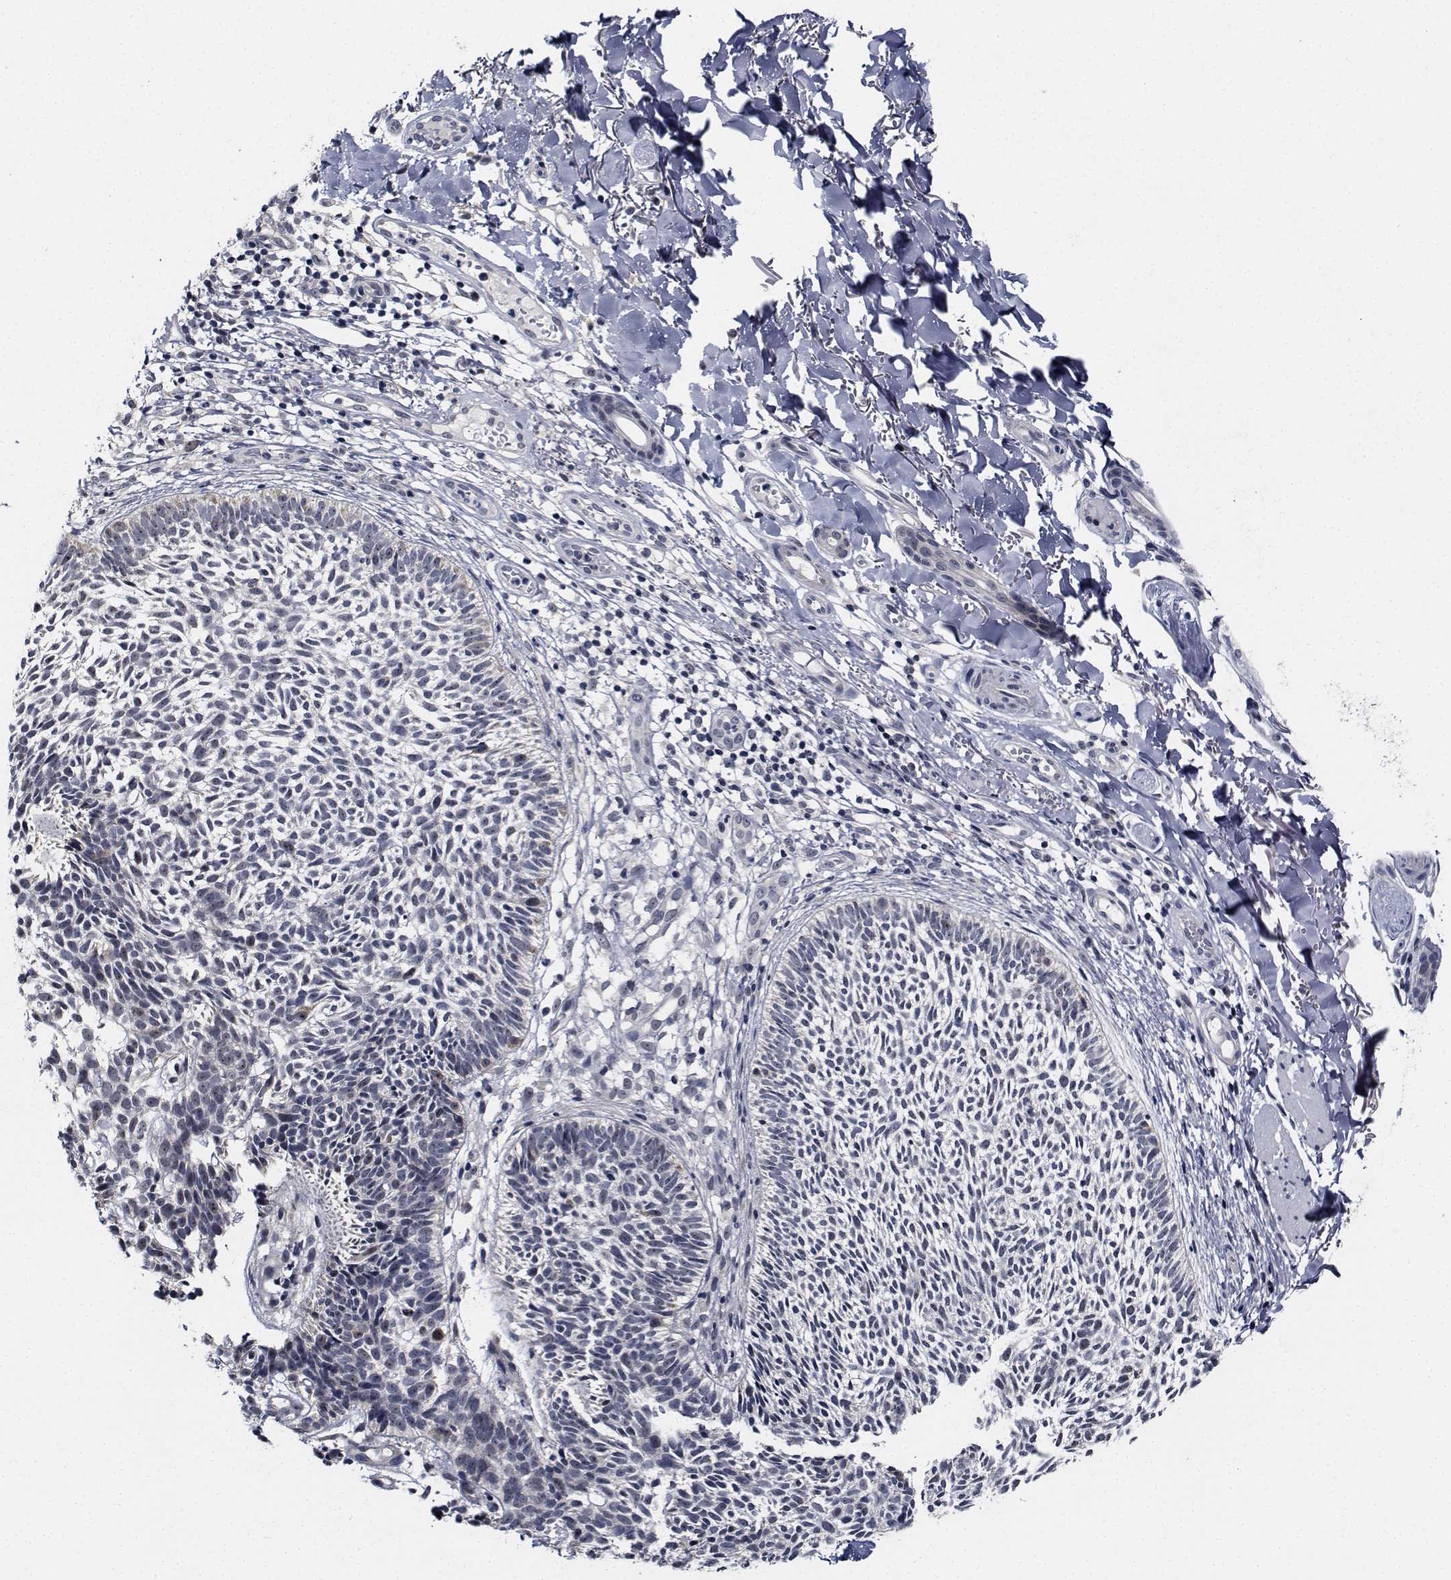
{"staining": {"intensity": "weak", "quantity": "<25%", "location": "nuclear"}, "tissue": "skin cancer", "cell_type": "Tumor cells", "image_type": "cancer", "snomed": [{"axis": "morphology", "description": "Basal cell carcinoma"}, {"axis": "topography", "description": "Skin"}], "caption": "Immunohistochemical staining of skin cancer demonstrates no significant staining in tumor cells.", "gene": "NVL", "patient": {"sex": "male", "age": 78}}